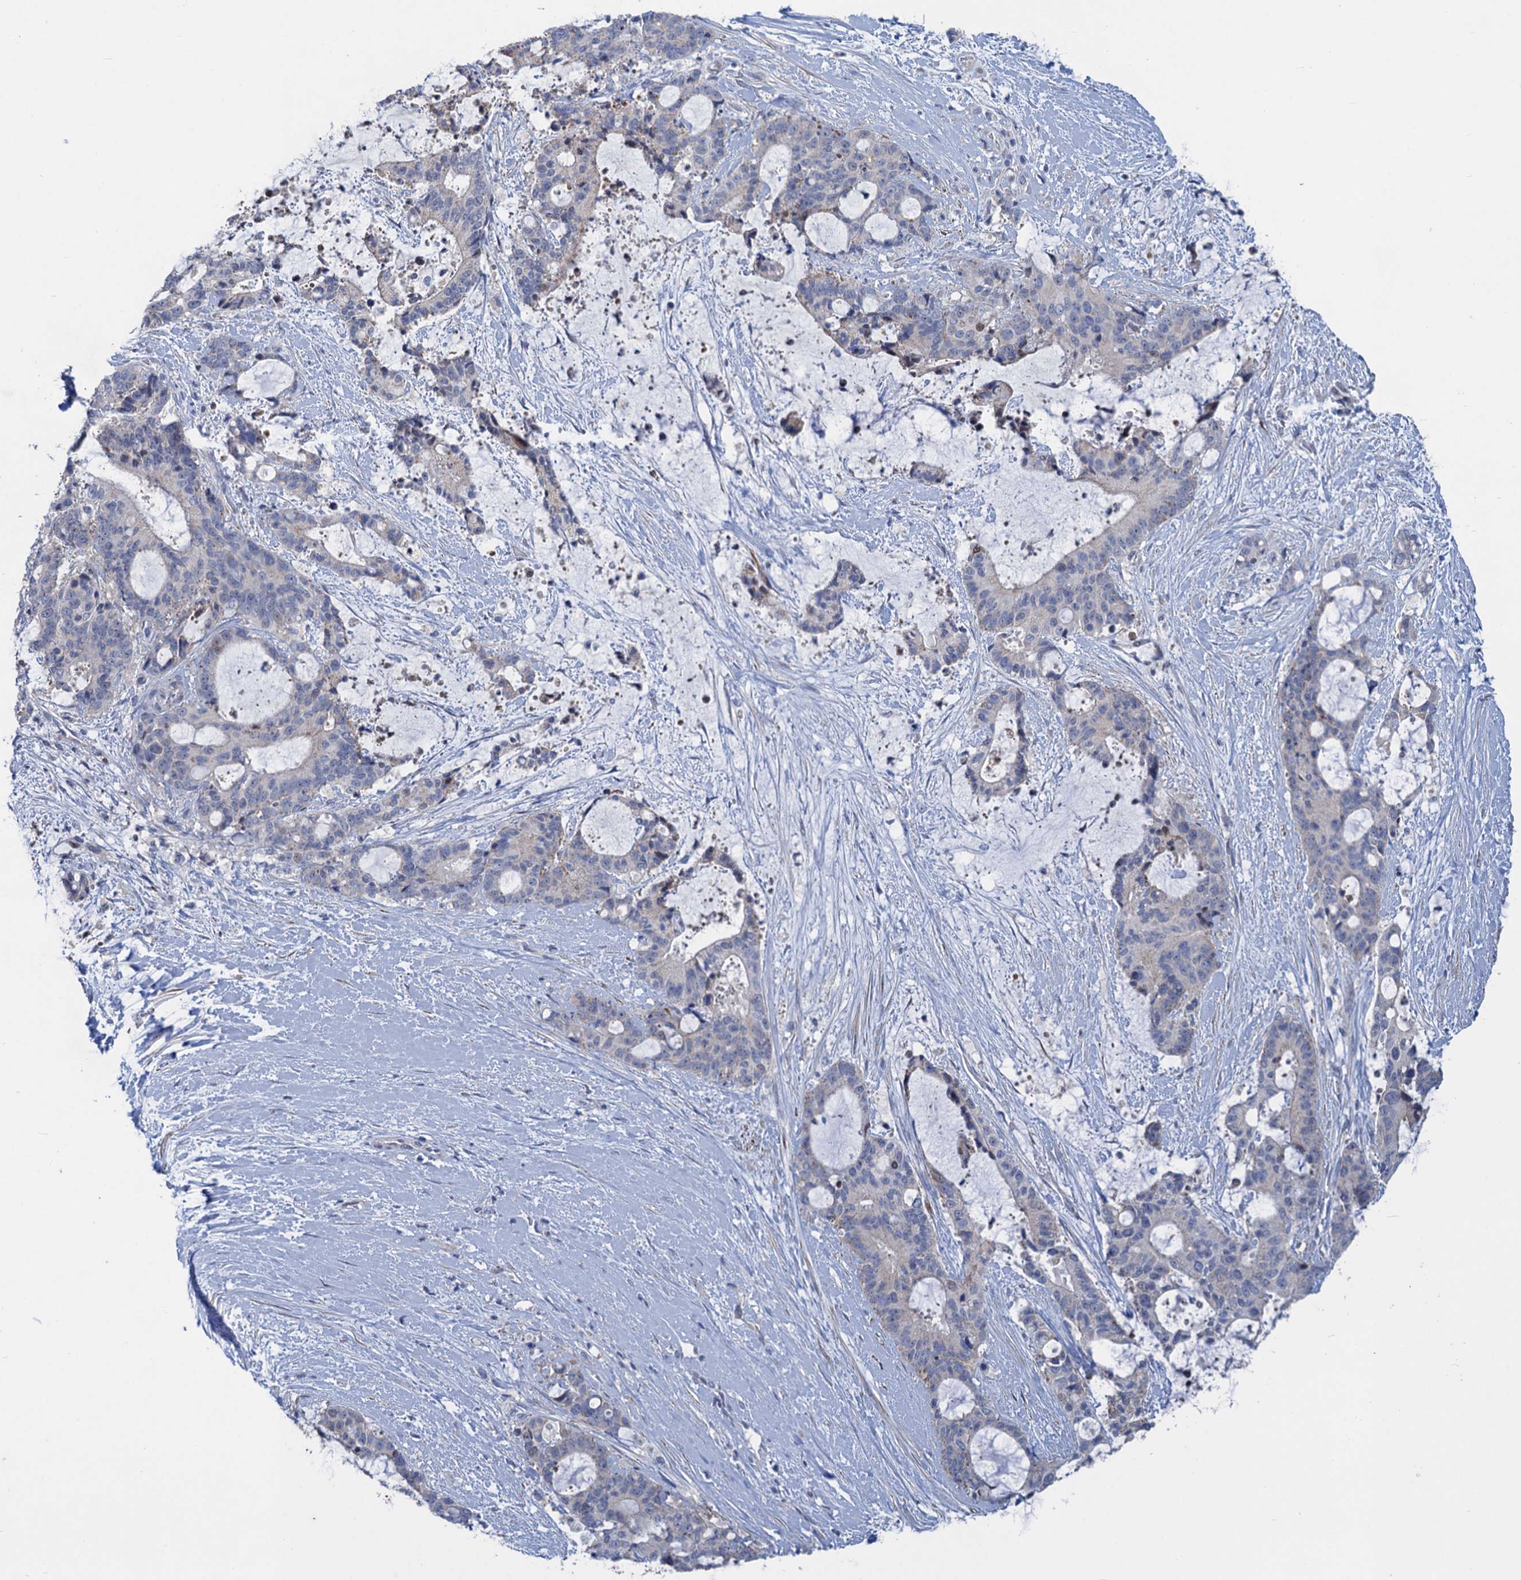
{"staining": {"intensity": "negative", "quantity": "none", "location": "none"}, "tissue": "liver cancer", "cell_type": "Tumor cells", "image_type": "cancer", "snomed": [{"axis": "morphology", "description": "Normal tissue, NOS"}, {"axis": "morphology", "description": "Cholangiocarcinoma"}, {"axis": "topography", "description": "Liver"}, {"axis": "topography", "description": "Peripheral nerve tissue"}], "caption": "Tumor cells show no significant protein expression in liver cholangiocarcinoma.", "gene": "ESYT3", "patient": {"sex": "female", "age": 73}}